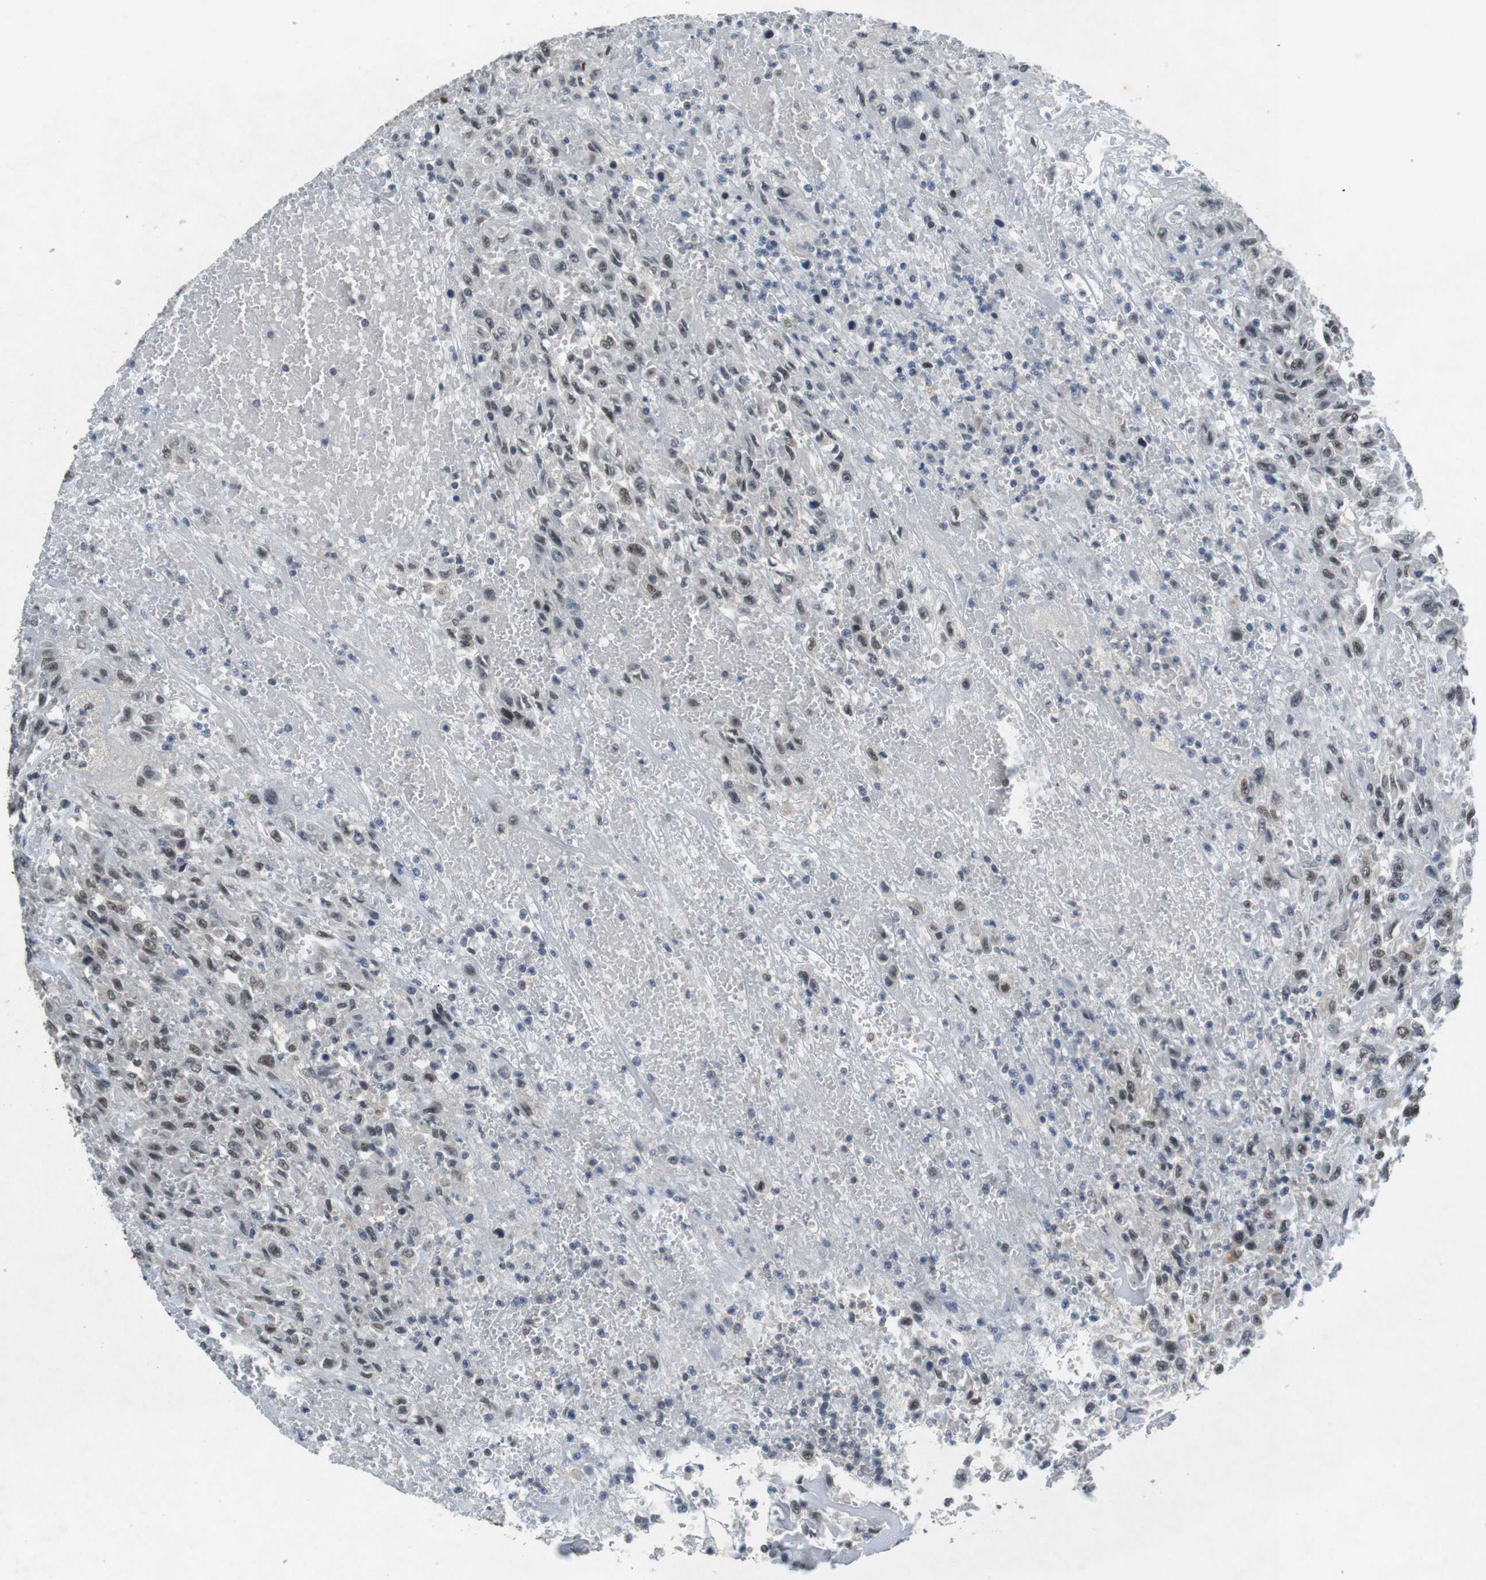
{"staining": {"intensity": "weak", "quantity": ">75%", "location": "nuclear"}, "tissue": "urothelial cancer", "cell_type": "Tumor cells", "image_type": "cancer", "snomed": [{"axis": "morphology", "description": "Urothelial carcinoma, High grade"}, {"axis": "topography", "description": "Urinary bladder"}], "caption": "Protein analysis of urothelial carcinoma (high-grade) tissue displays weak nuclear staining in approximately >75% of tumor cells.", "gene": "USP7", "patient": {"sex": "male", "age": 46}}